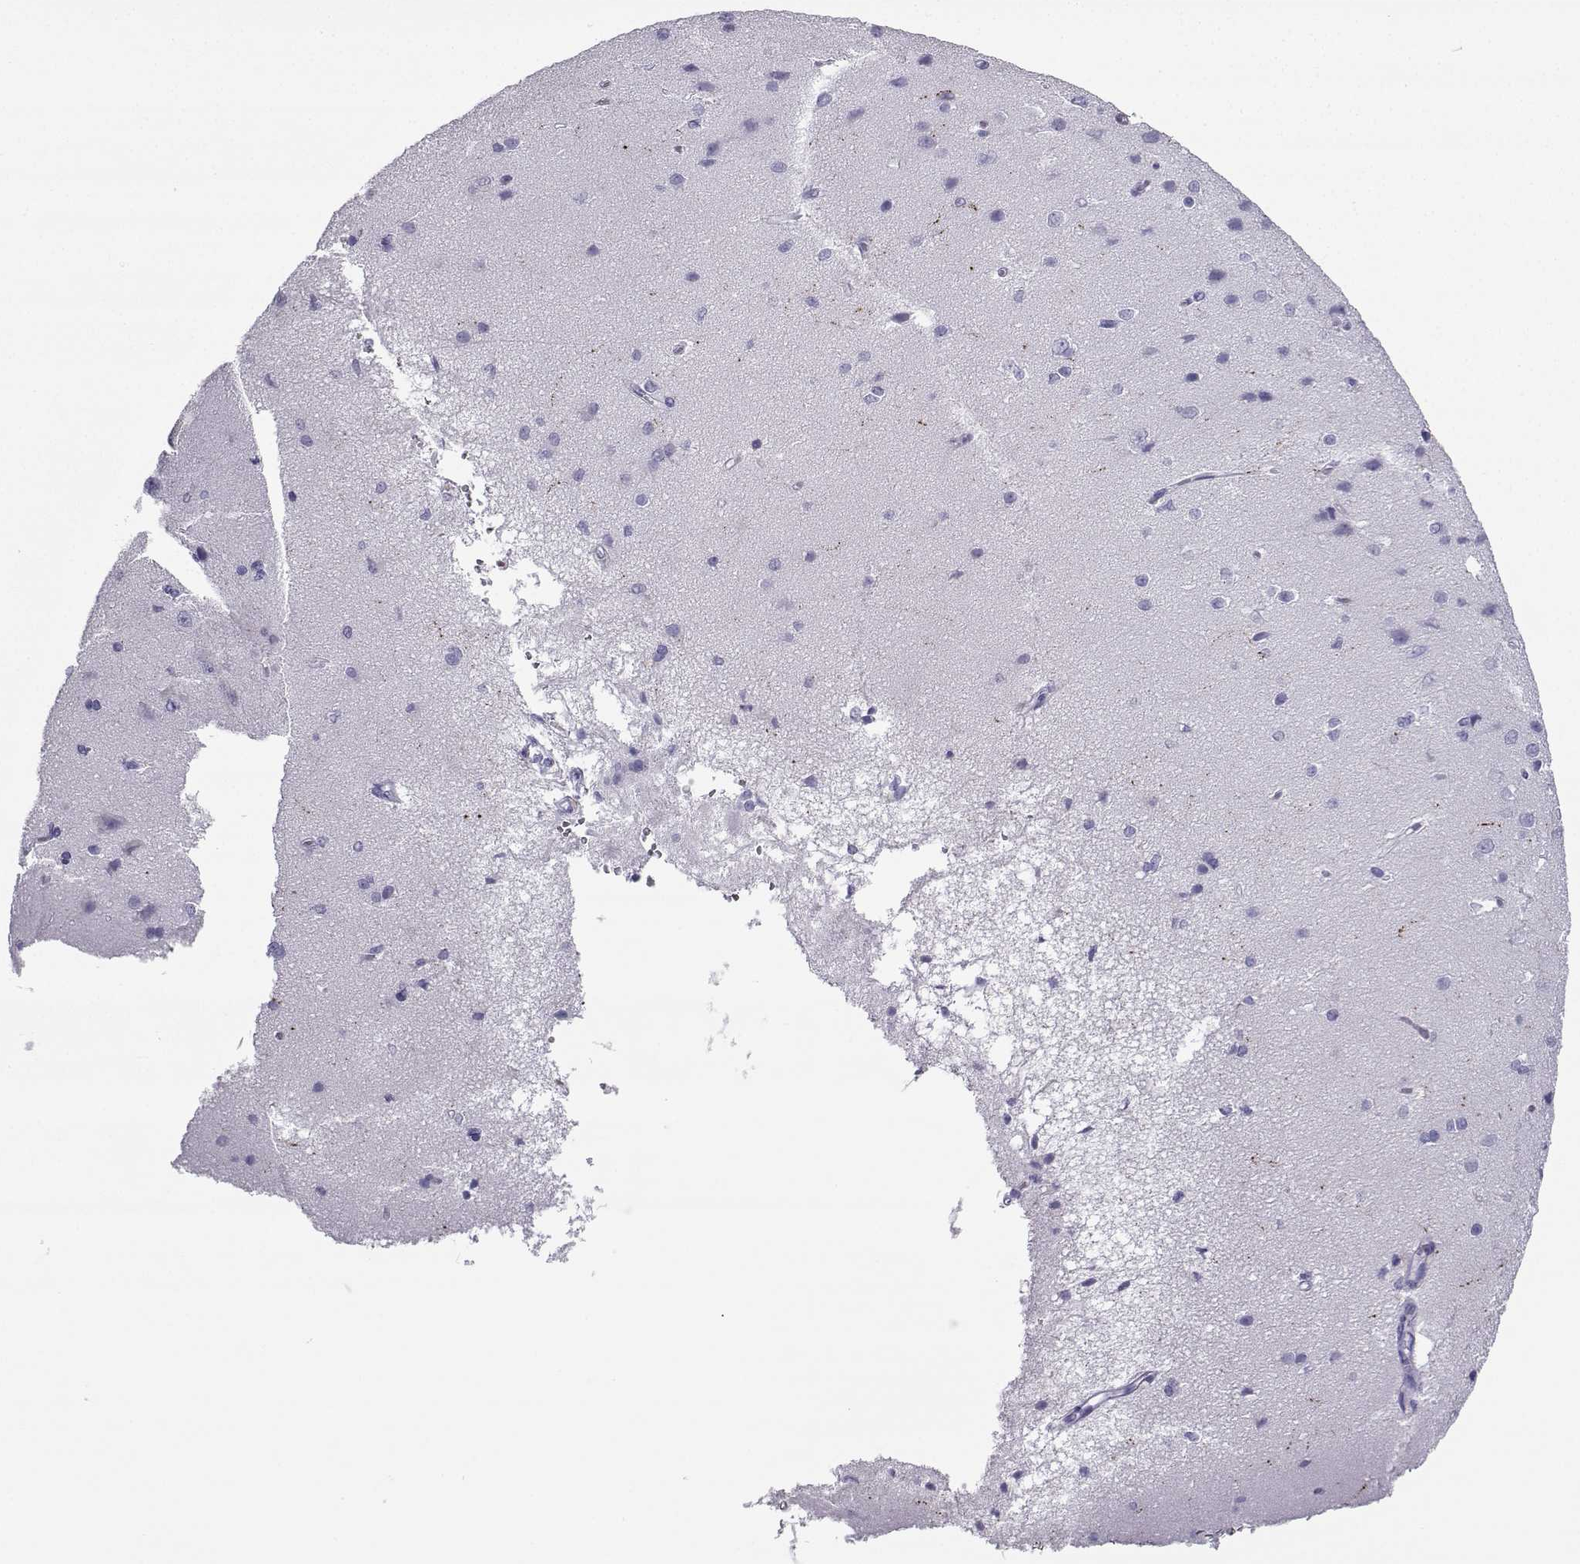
{"staining": {"intensity": "negative", "quantity": "none", "location": "none"}, "tissue": "cerebral cortex", "cell_type": "Endothelial cells", "image_type": "normal", "snomed": [{"axis": "morphology", "description": "Normal tissue, NOS"}, {"axis": "topography", "description": "Cerebral cortex"}], "caption": "Immunohistochemical staining of normal cerebral cortex exhibits no significant expression in endothelial cells.", "gene": "SLC18A2", "patient": {"sex": "male", "age": 37}}